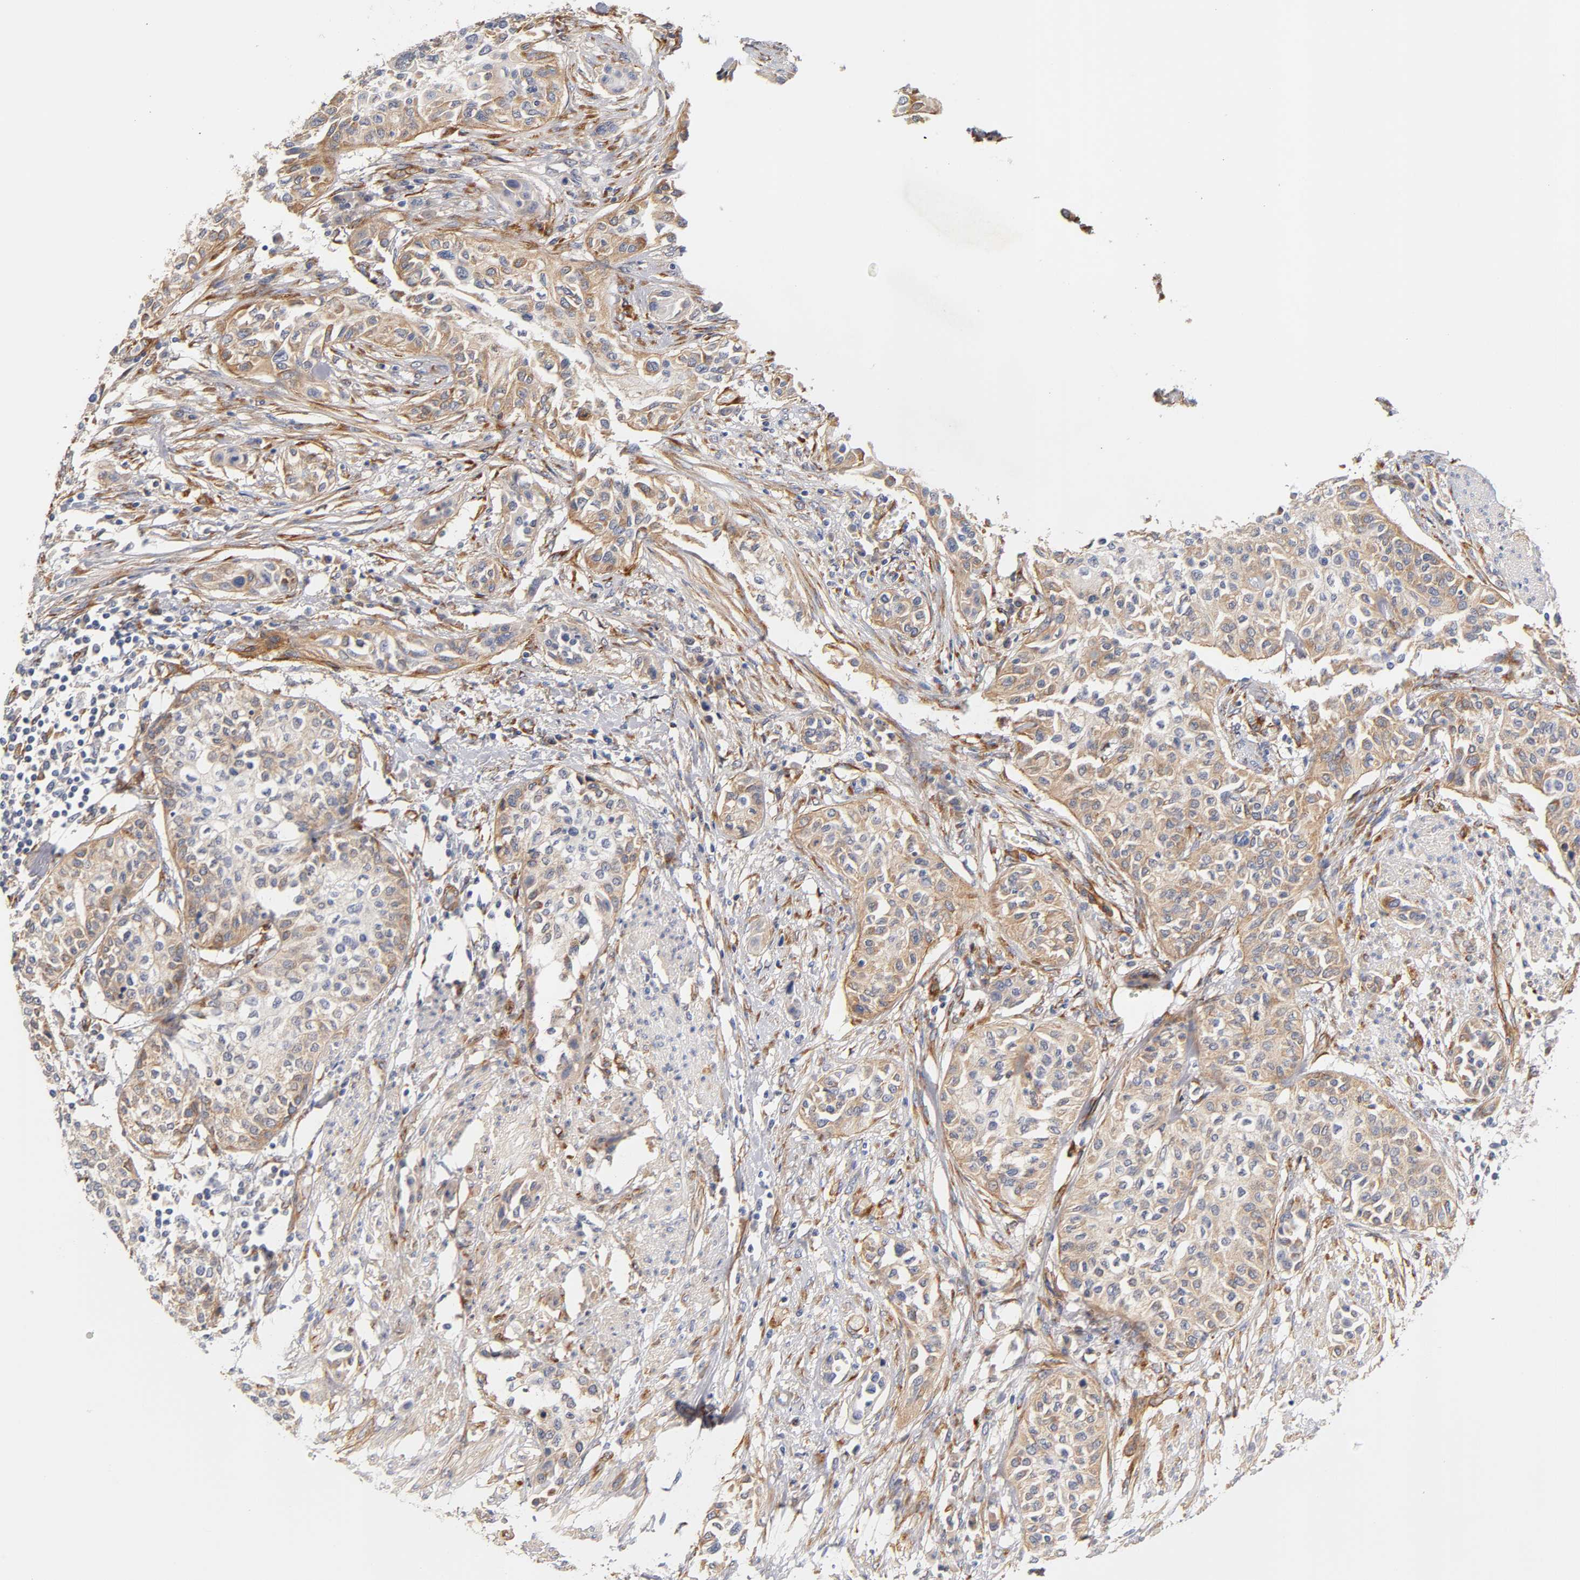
{"staining": {"intensity": "moderate", "quantity": "25%-75%", "location": "cytoplasmic/membranous"}, "tissue": "urothelial cancer", "cell_type": "Tumor cells", "image_type": "cancer", "snomed": [{"axis": "morphology", "description": "Urothelial carcinoma, High grade"}, {"axis": "topography", "description": "Urinary bladder"}], "caption": "Protein expression analysis of human high-grade urothelial carcinoma reveals moderate cytoplasmic/membranous staining in approximately 25%-75% of tumor cells. Nuclei are stained in blue.", "gene": "LAMB1", "patient": {"sex": "male", "age": 74}}